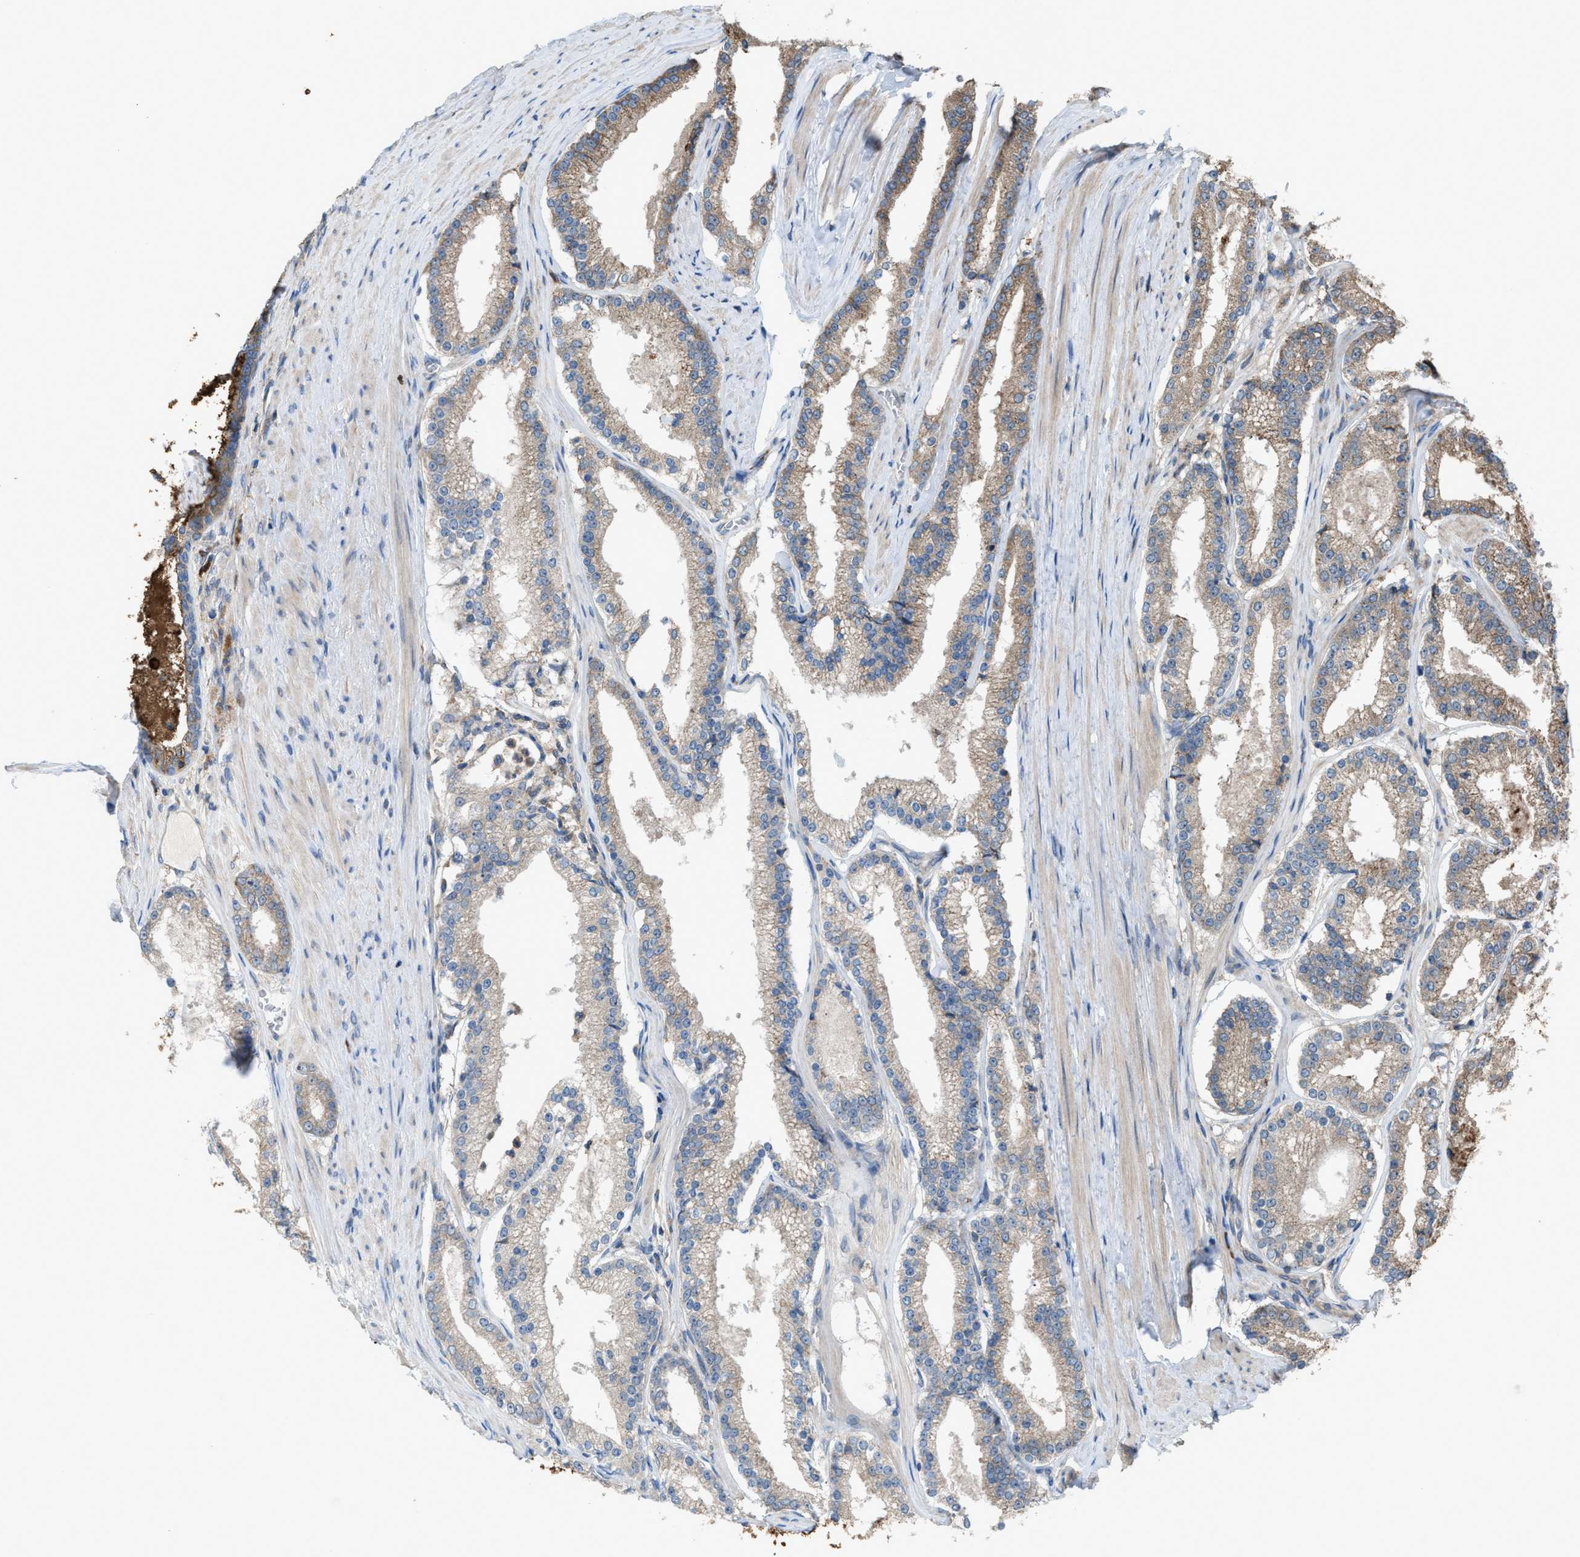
{"staining": {"intensity": "weak", "quantity": "25%-75%", "location": "cytoplasmic/membranous"}, "tissue": "prostate cancer", "cell_type": "Tumor cells", "image_type": "cancer", "snomed": [{"axis": "morphology", "description": "Adenocarcinoma, Low grade"}, {"axis": "topography", "description": "Prostate"}], "caption": "There is low levels of weak cytoplasmic/membranous staining in tumor cells of prostate adenocarcinoma (low-grade), as demonstrated by immunohistochemical staining (brown color).", "gene": "PLAA", "patient": {"sex": "male", "age": 70}}